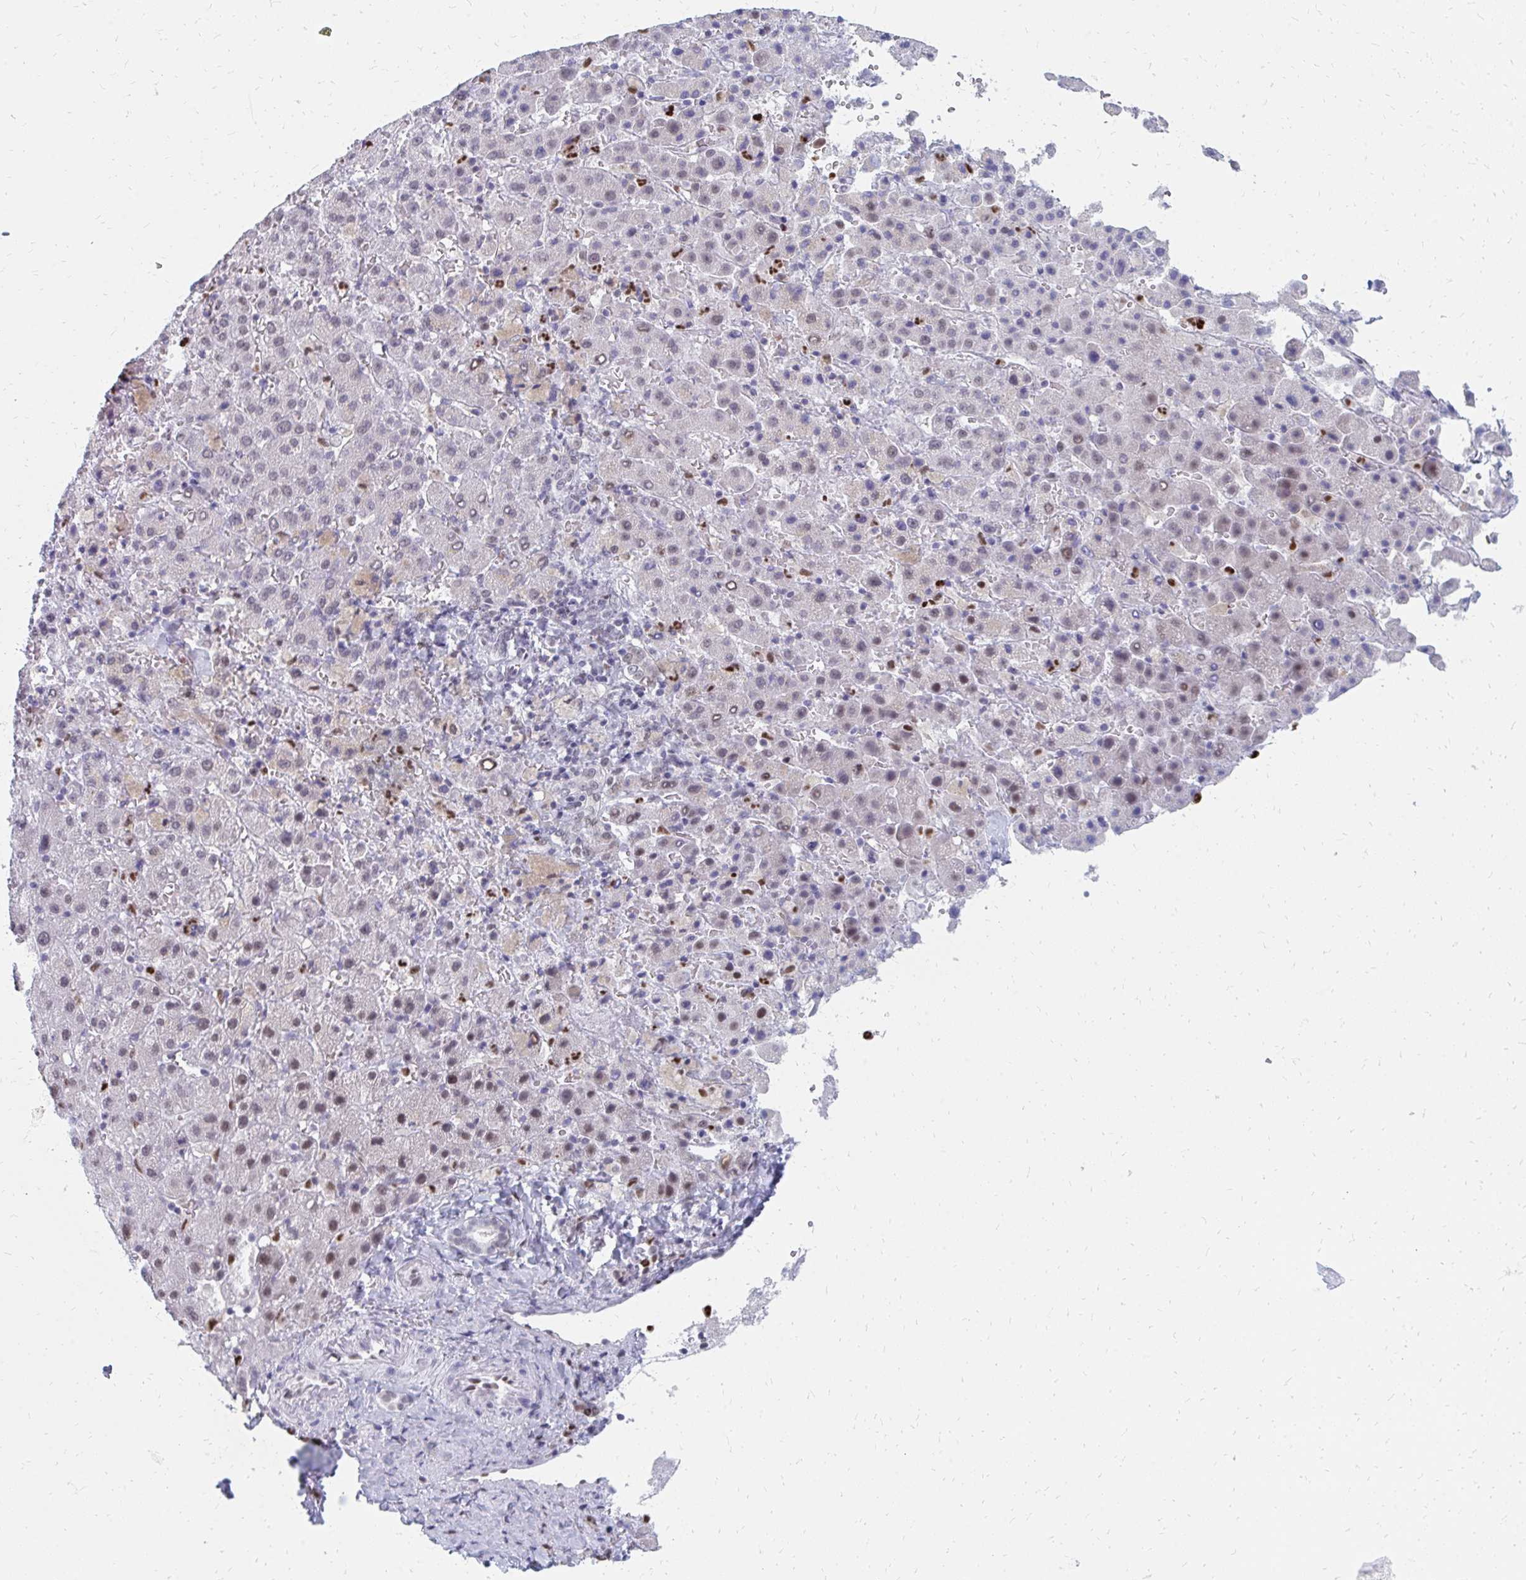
{"staining": {"intensity": "weak", "quantity": "<25%", "location": "nuclear"}, "tissue": "liver cancer", "cell_type": "Tumor cells", "image_type": "cancer", "snomed": [{"axis": "morphology", "description": "Carcinoma, Hepatocellular, NOS"}, {"axis": "topography", "description": "Liver"}], "caption": "The image displays no staining of tumor cells in hepatocellular carcinoma (liver).", "gene": "PLK3", "patient": {"sex": "female", "age": 58}}